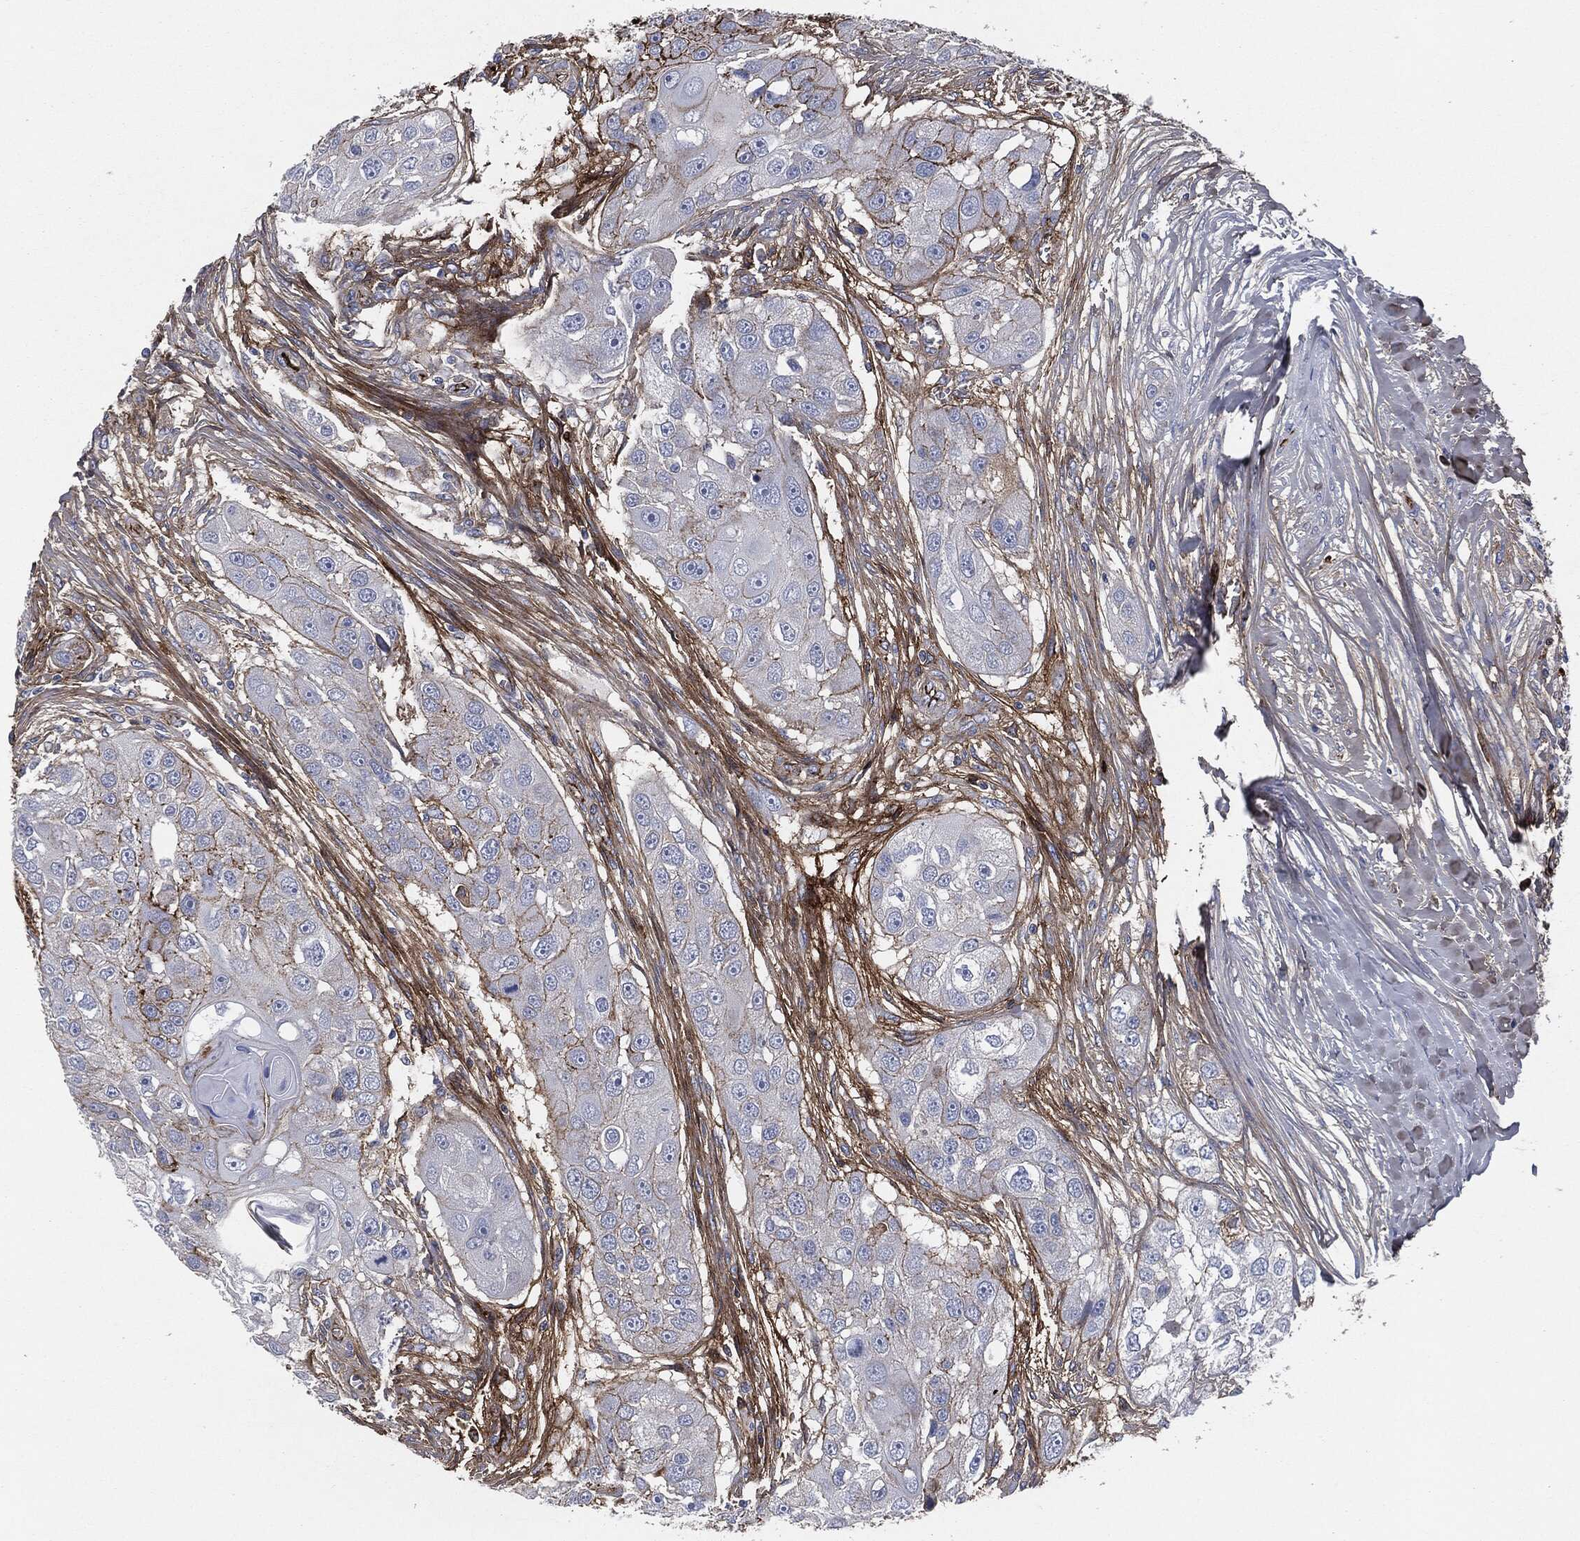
{"staining": {"intensity": "strong", "quantity": "<25%", "location": "cytoplasmic/membranous"}, "tissue": "head and neck cancer", "cell_type": "Tumor cells", "image_type": "cancer", "snomed": [{"axis": "morphology", "description": "Normal tissue, NOS"}, {"axis": "morphology", "description": "Squamous cell carcinoma, NOS"}, {"axis": "topography", "description": "Skeletal muscle"}, {"axis": "topography", "description": "Head-Neck"}], "caption": "Tumor cells exhibit strong cytoplasmic/membranous positivity in about <25% of cells in head and neck cancer (squamous cell carcinoma).", "gene": "APOB", "patient": {"sex": "male", "age": 51}}